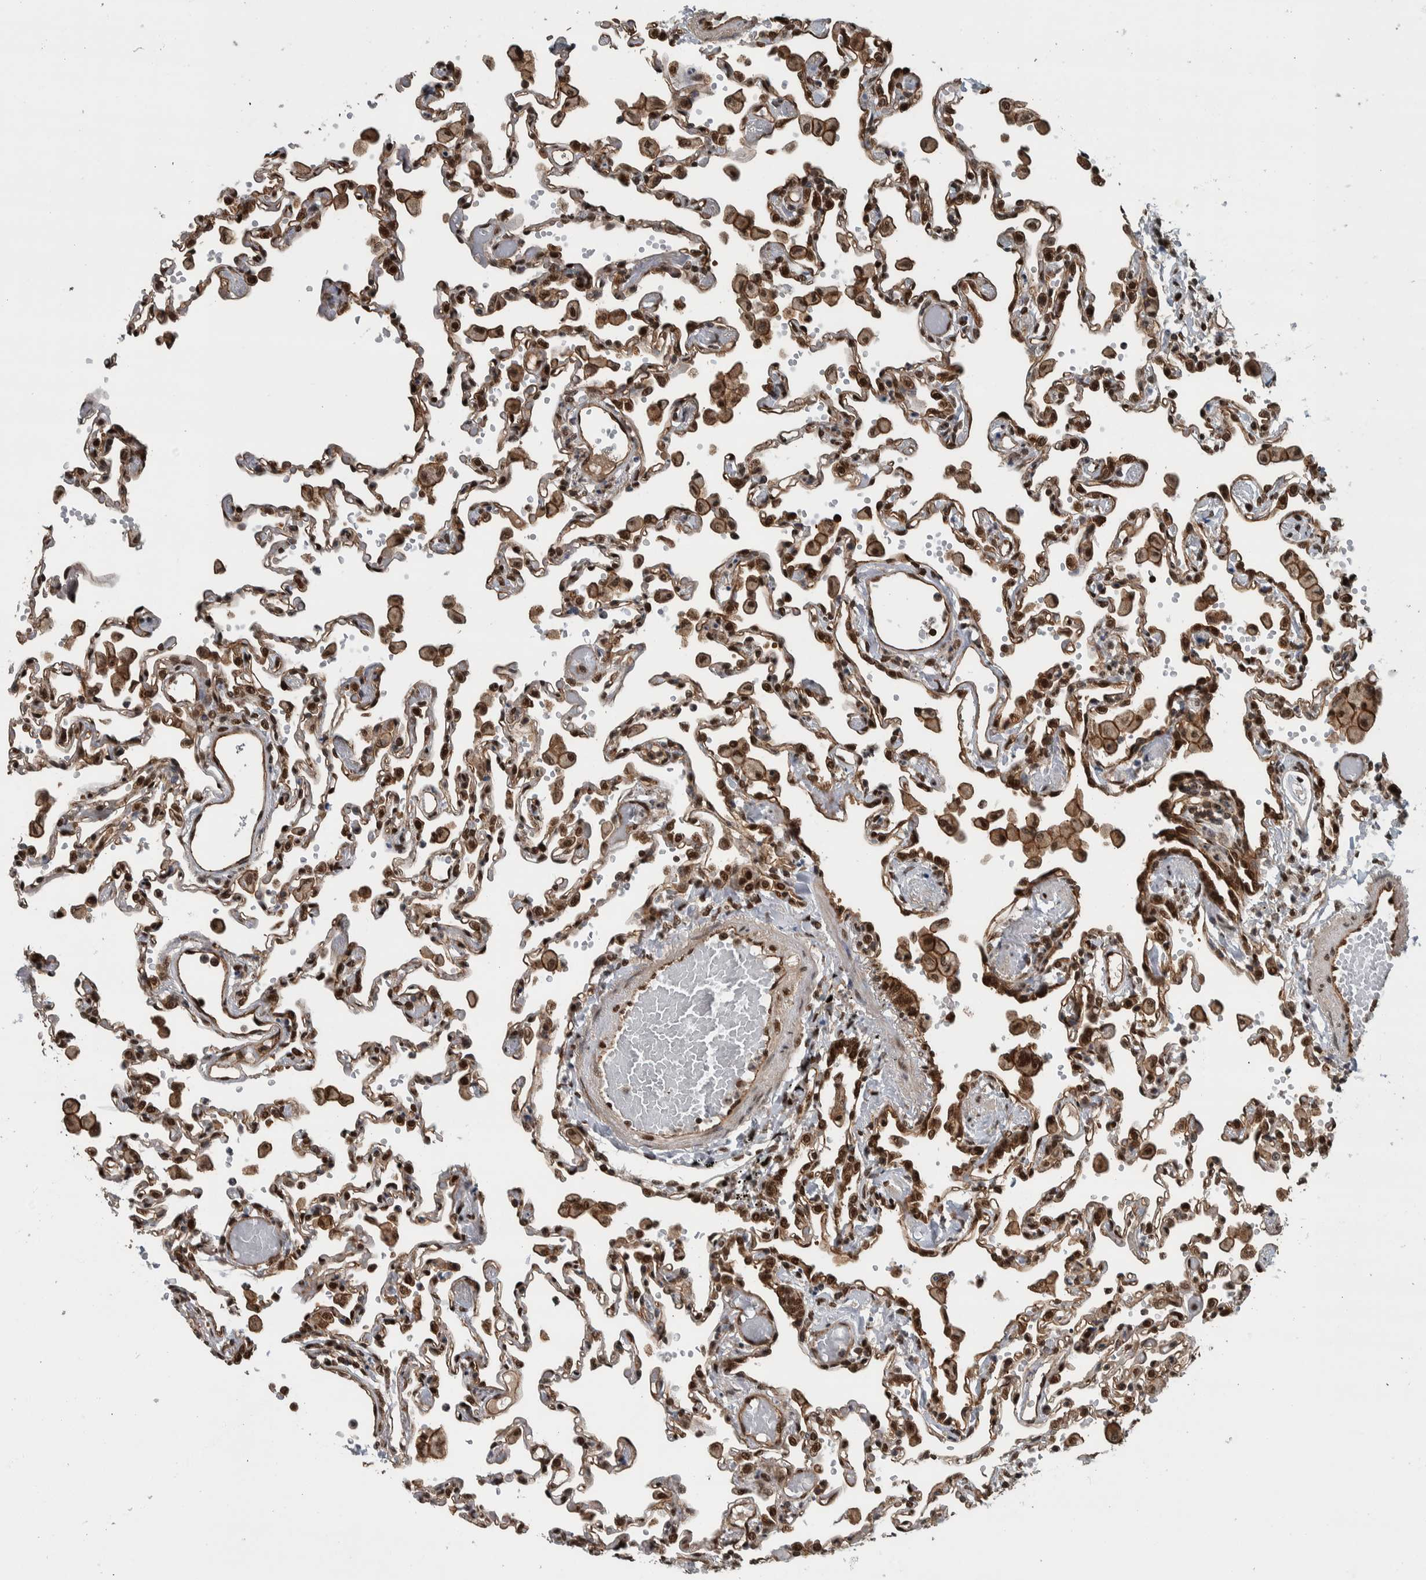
{"staining": {"intensity": "strong", "quantity": ">75%", "location": "nuclear"}, "tissue": "lung", "cell_type": "Alveolar cells", "image_type": "normal", "snomed": [{"axis": "morphology", "description": "Normal tissue, NOS"}, {"axis": "topography", "description": "Bronchus"}, {"axis": "topography", "description": "Lung"}], "caption": "An IHC photomicrograph of benign tissue is shown. Protein staining in brown highlights strong nuclear positivity in lung within alveolar cells. The protein of interest is stained brown, and the nuclei are stained in blue (DAB IHC with brightfield microscopy, high magnification).", "gene": "FAM135B", "patient": {"sex": "female", "age": 49}}